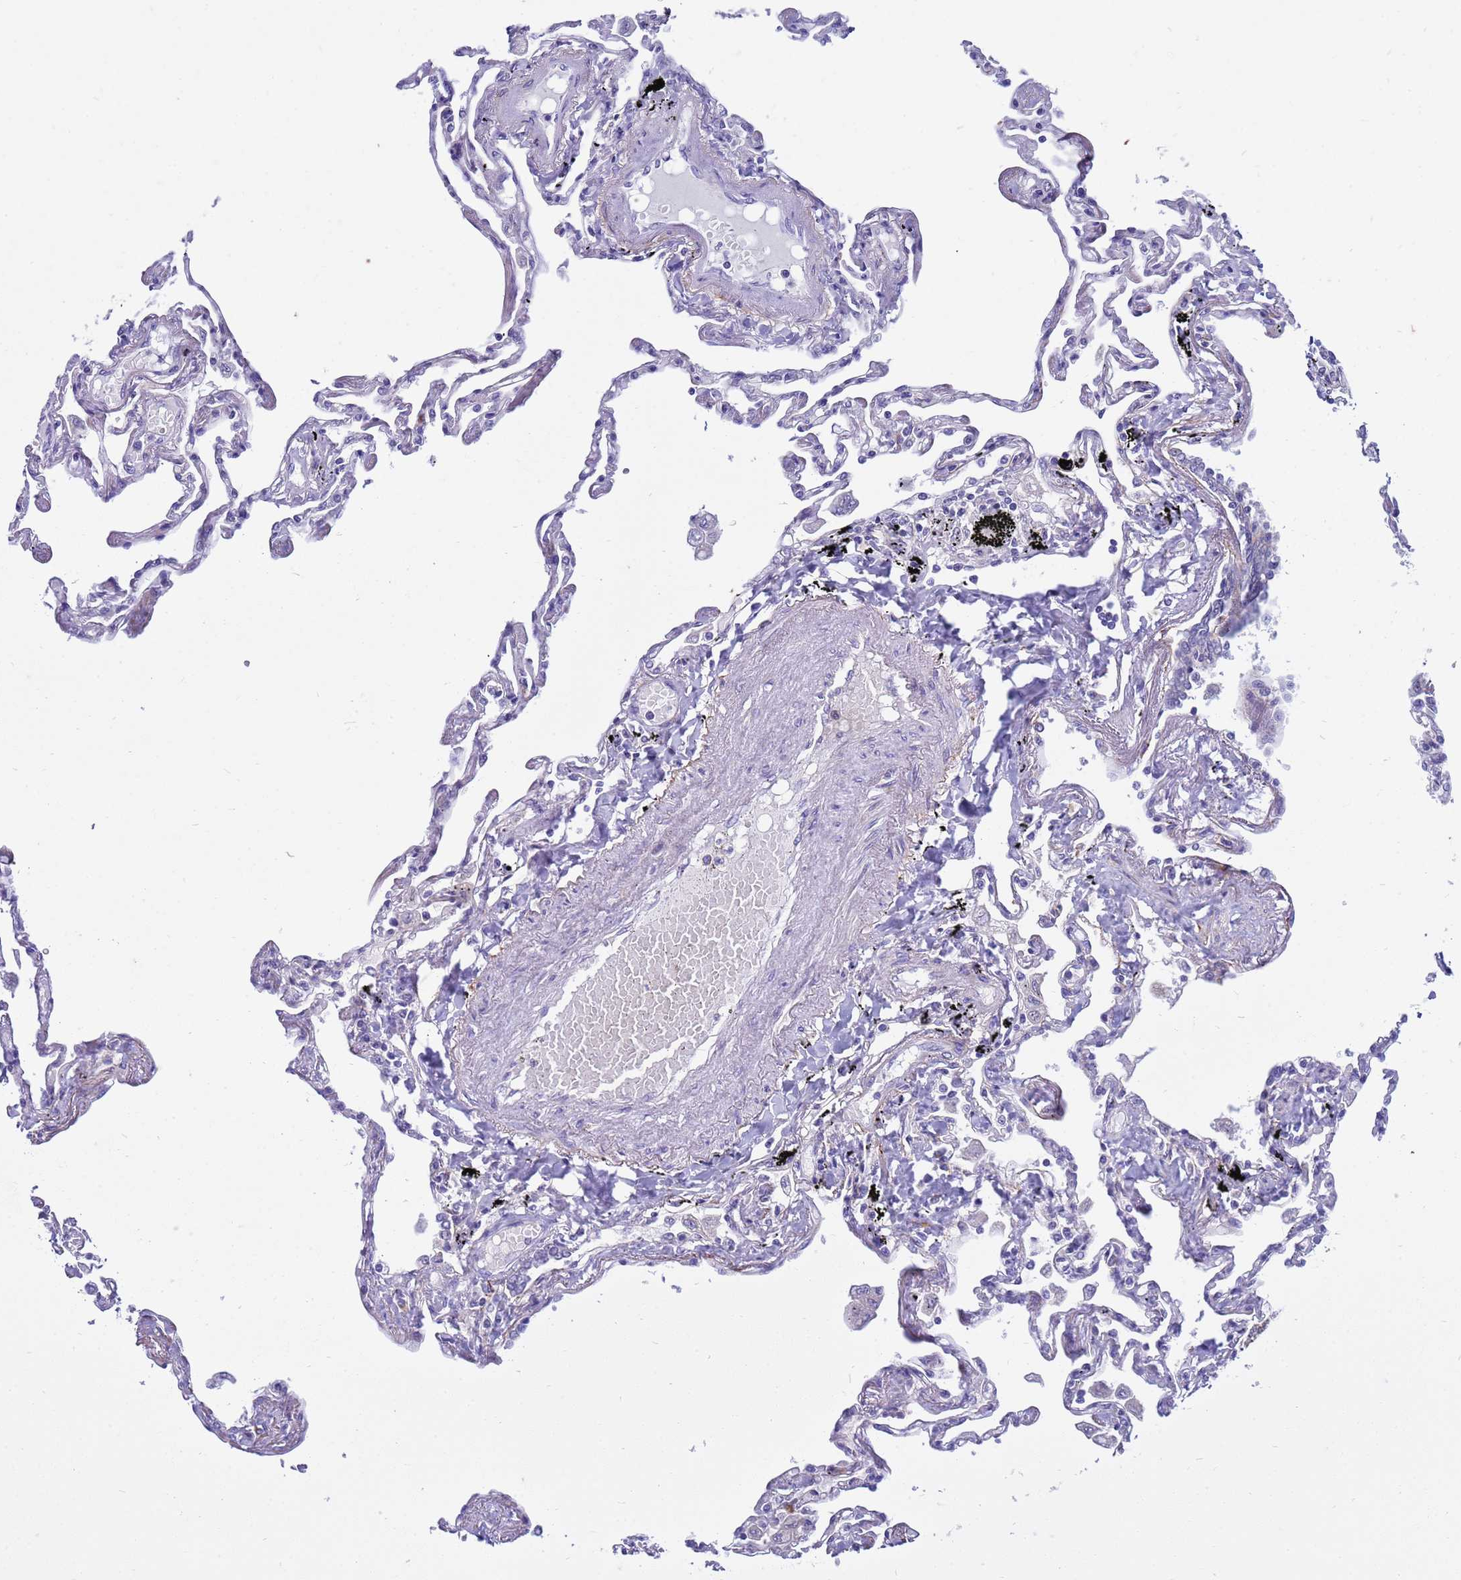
{"staining": {"intensity": "negative", "quantity": "none", "location": "none"}, "tissue": "lung", "cell_type": "Alveolar cells", "image_type": "normal", "snomed": [{"axis": "morphology", "description": "Normal tissue, NOS"}, {"axis": "topography", "description": "Lung"}], "caption": "This is an IHC histopathology image of benign human lung. There is no staining in alveolar cells.", "gene": "LRATD1", "patient": {"sex": "female", "age": 67}}